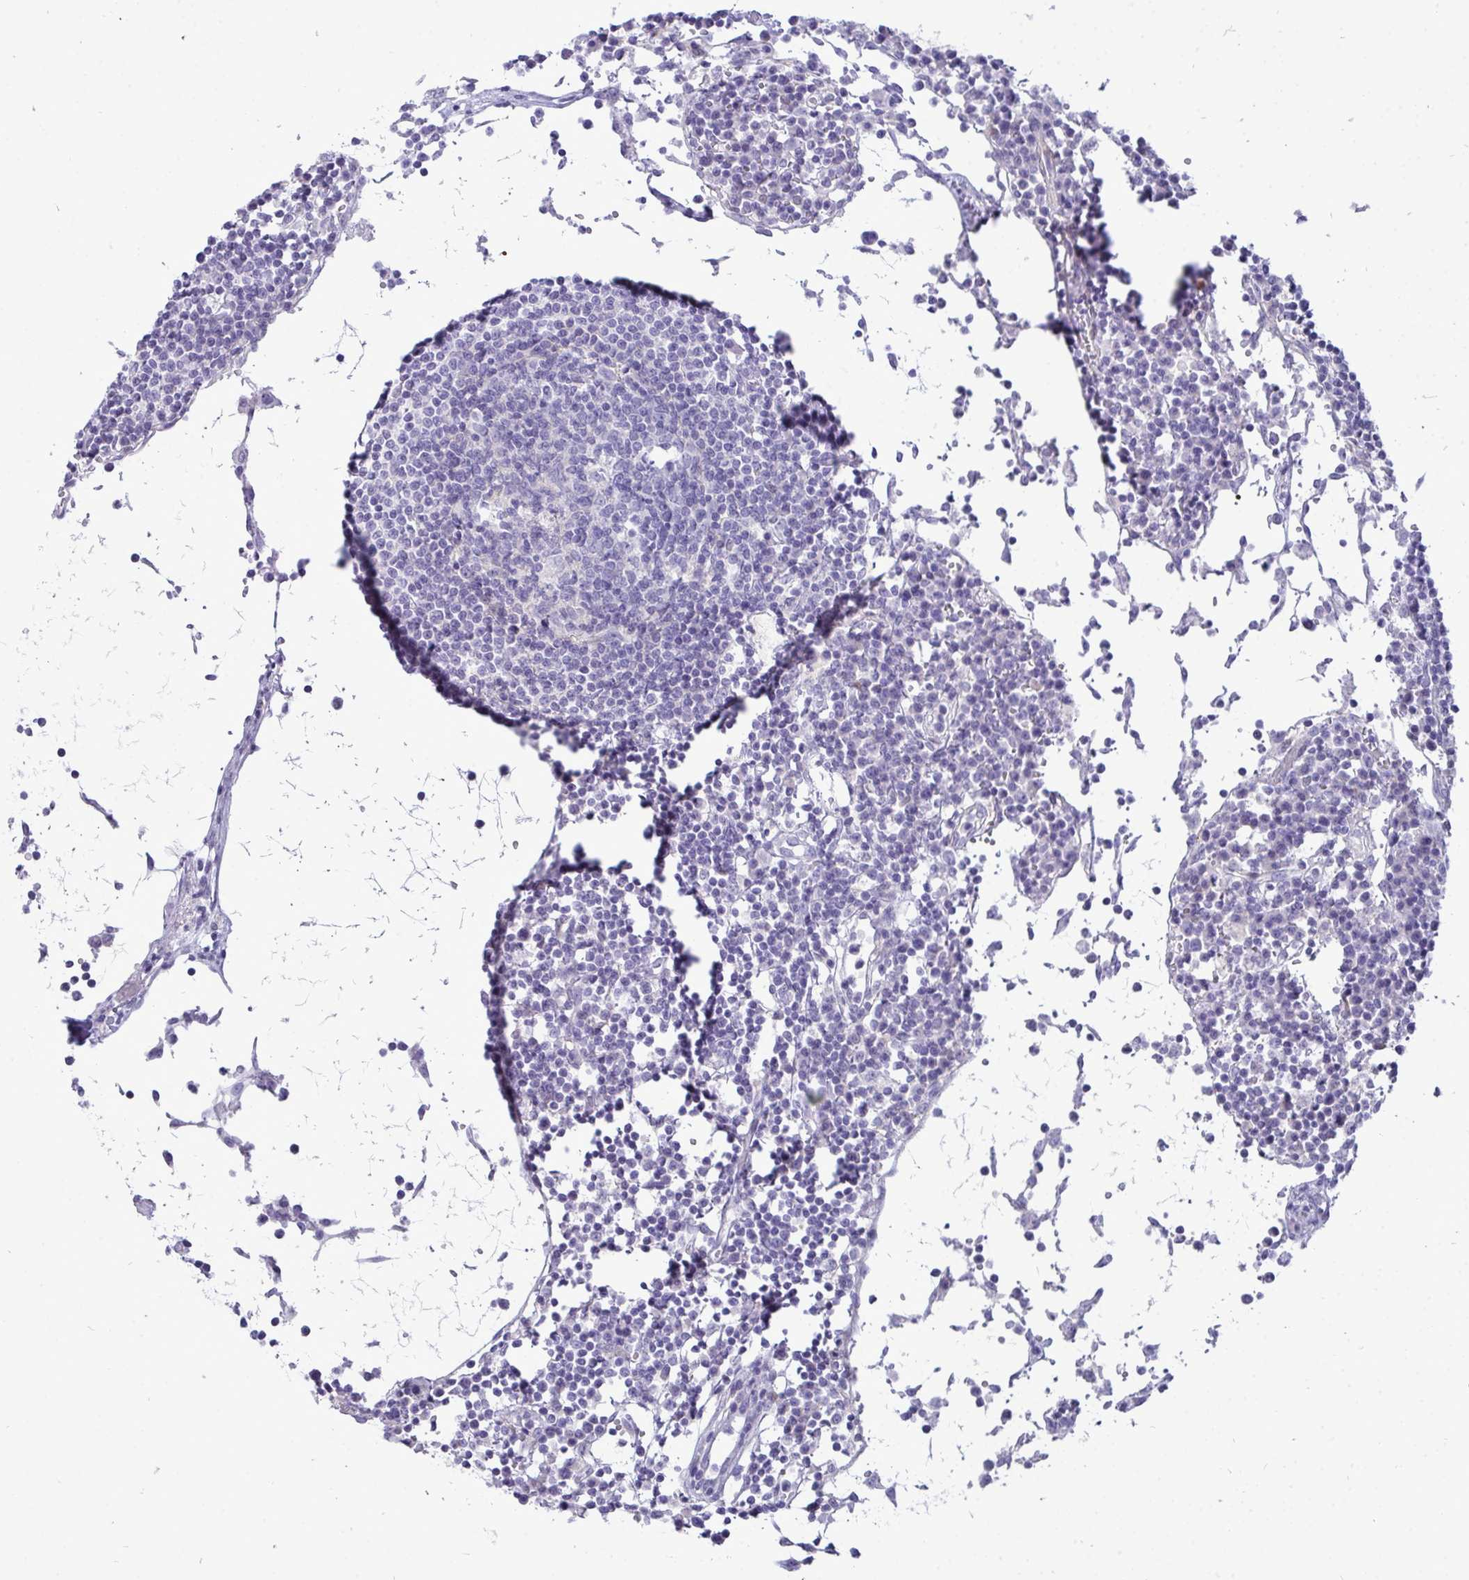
{"staining": {"intensity": "negative", "quantity": "none", "location": "none"}, "tissue": "lymph node", "cell_type": "Germinal center cells", "image_type": "normal", "snomed": [{"axis": "morphology", "description": "Normal tissue, NOS"}, {"axis": "topography", "description": "Lymph node"}], "caption": "IHC image of normal human lymph node stained for a protein (brown), which displays no positivity in germinal center cells.", "gene": "HSPB6", "patient": {"sex": "female", "age": 78}}